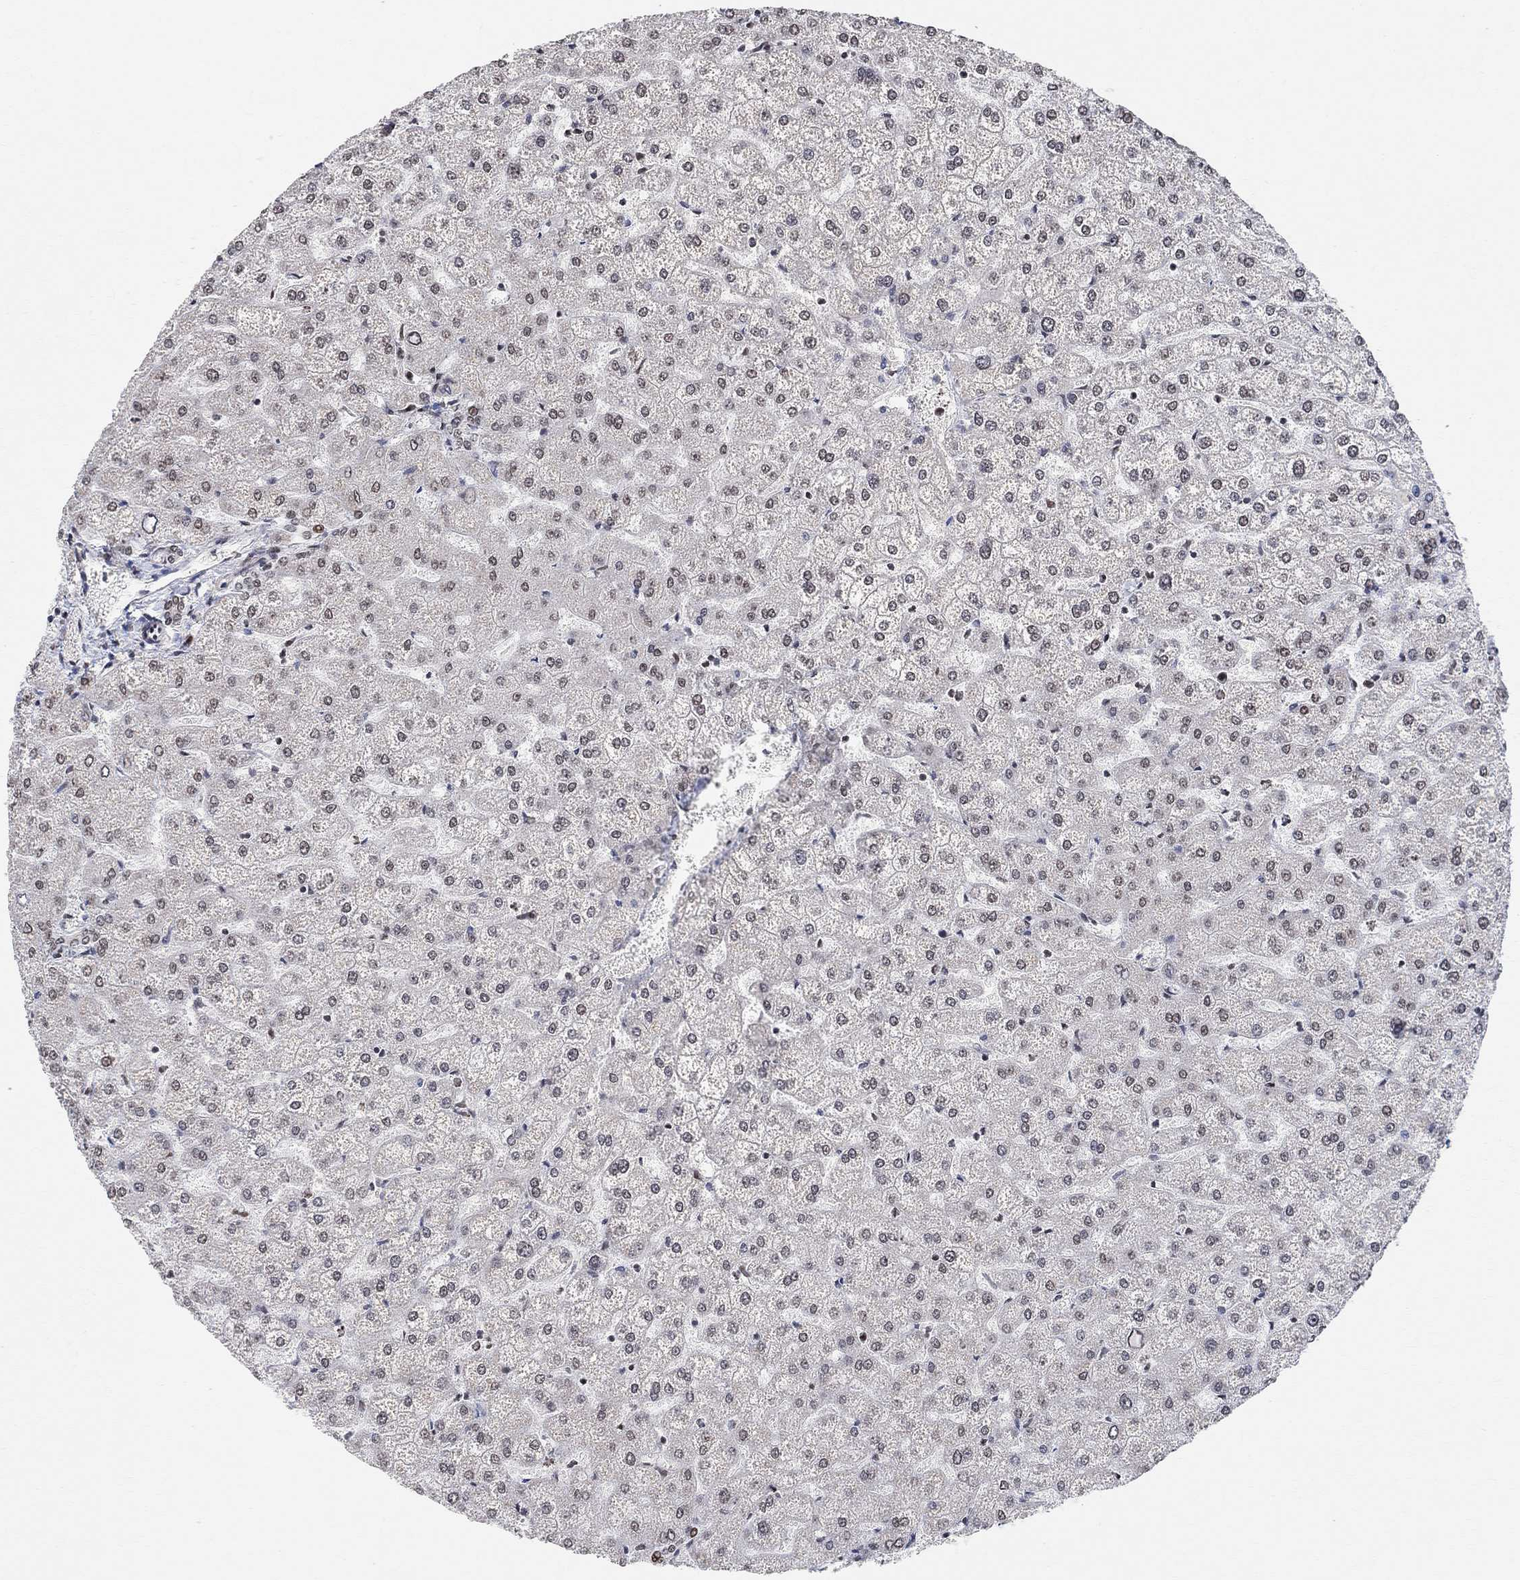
{"staining": {"intensity": "strong", "quantity": "<25%", "location": "nuclear"}, "tissue": "liver", "cell_type": "Cholangiocytes", "image_type": "normal", "snomed": [{"axis": "morphology", "description": "Normal tissue, NOS"}, {"axis": "topography", "description": "Liver"}], "caption": "Liver stained with a brown dye demonstrates strong nuclear positive positivity in approximately <25% of cholangiocytes.", "gene": "E4F1", "patient": {"sex": "female", "age": 32}}